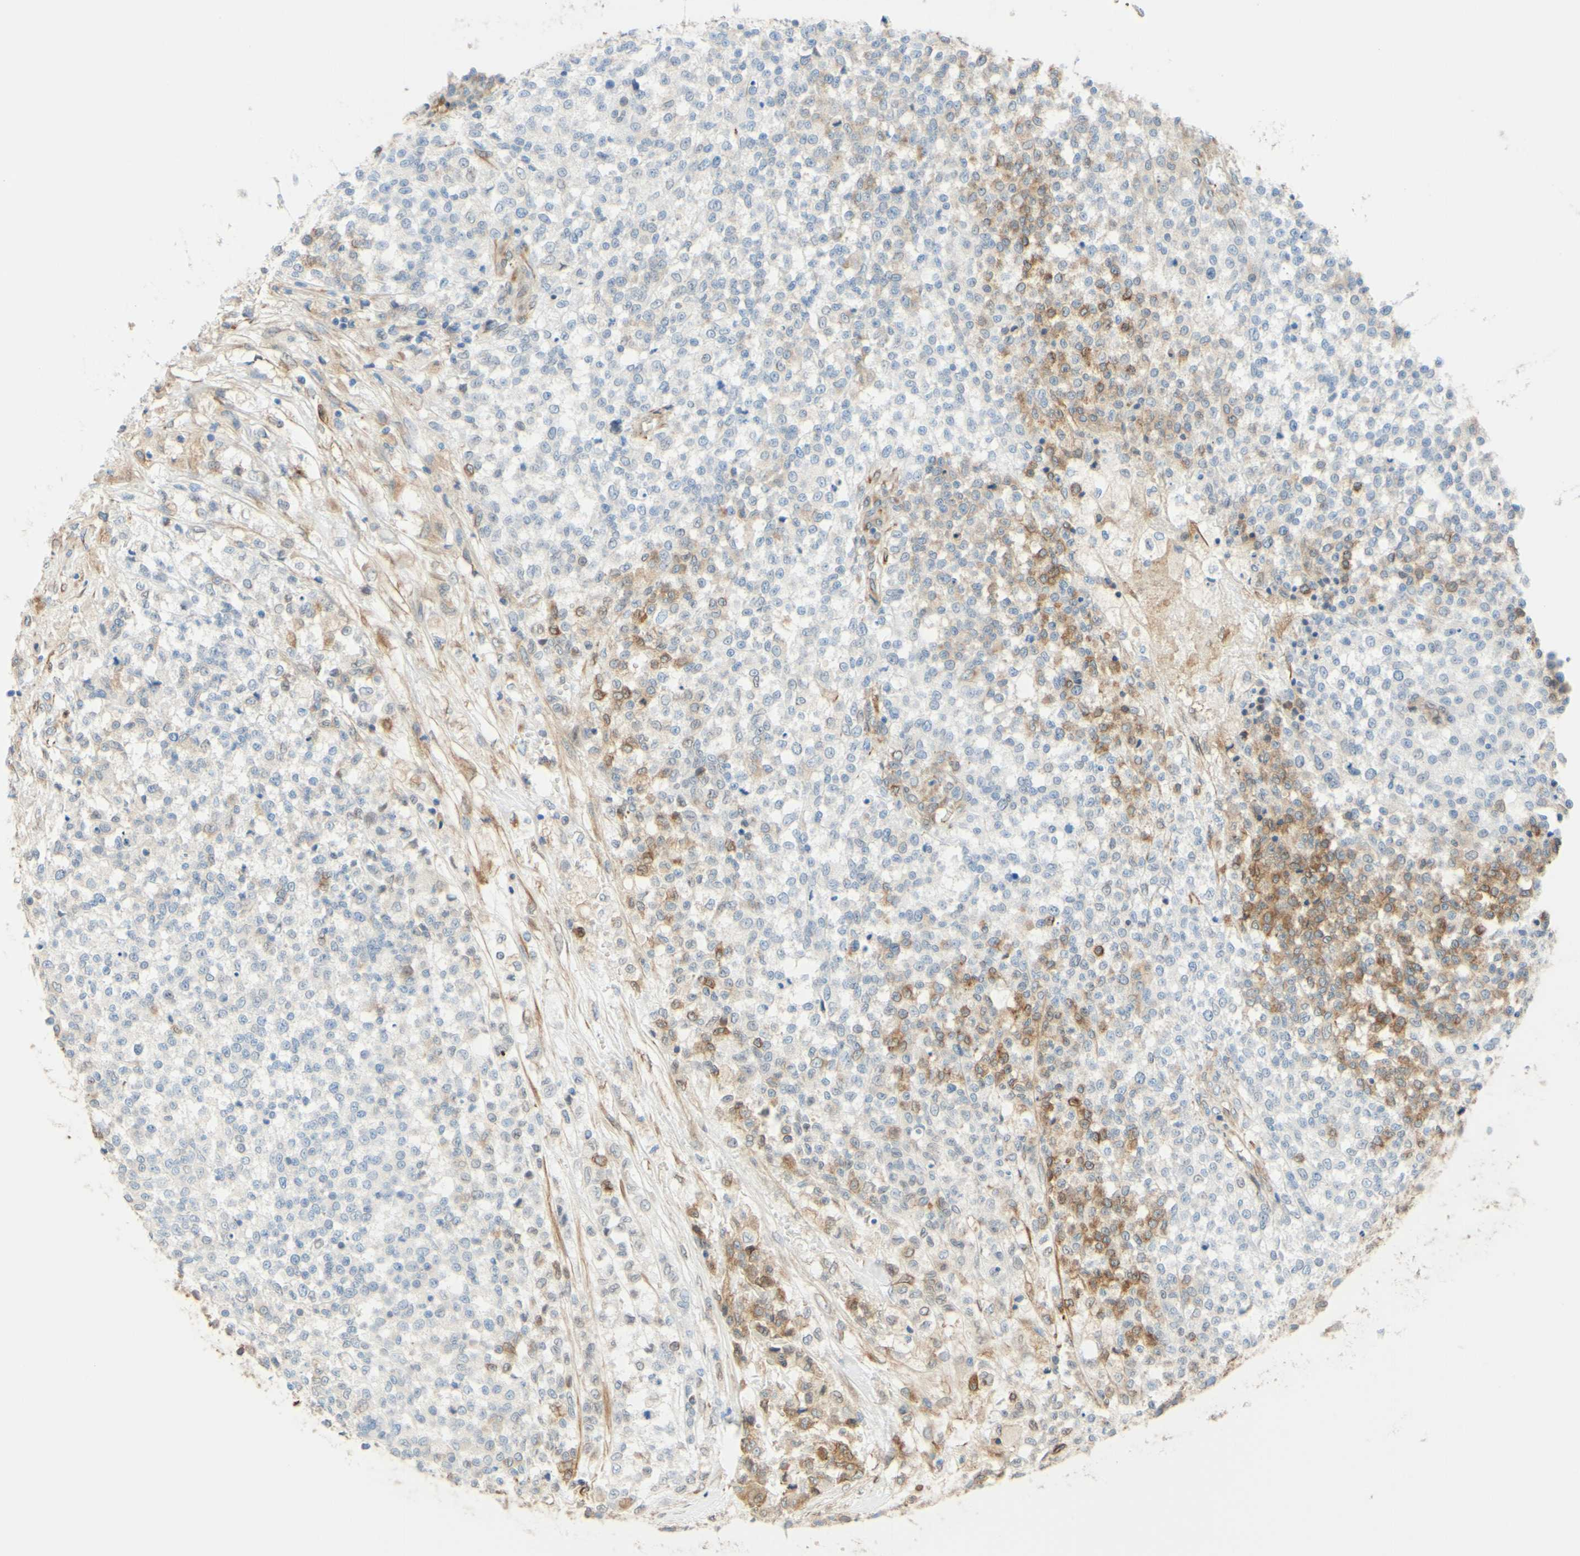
{"staining": {"intensity": "moderate", "quantity": "<25%", "location": "cytoplasmic/membranous,nuclear"}, "tissue": "testis cancer", "cell_type": "Tumor cells", "image_type": "cancer", "snomed": [{"axis": "morphology", "description": "Seminoma, NOS"}, {"axis": "topography", "description": "Testis"}], "caption": "A high-resolution micrograph shows immunohistochemistry staining of testis cancer, which exhibits moderate cytoplasmic/membranous and nuclear expression in about <25% of tumor cells.", "gene": "ENDOD1", "patient": {"sex": "male", "age": 59}}